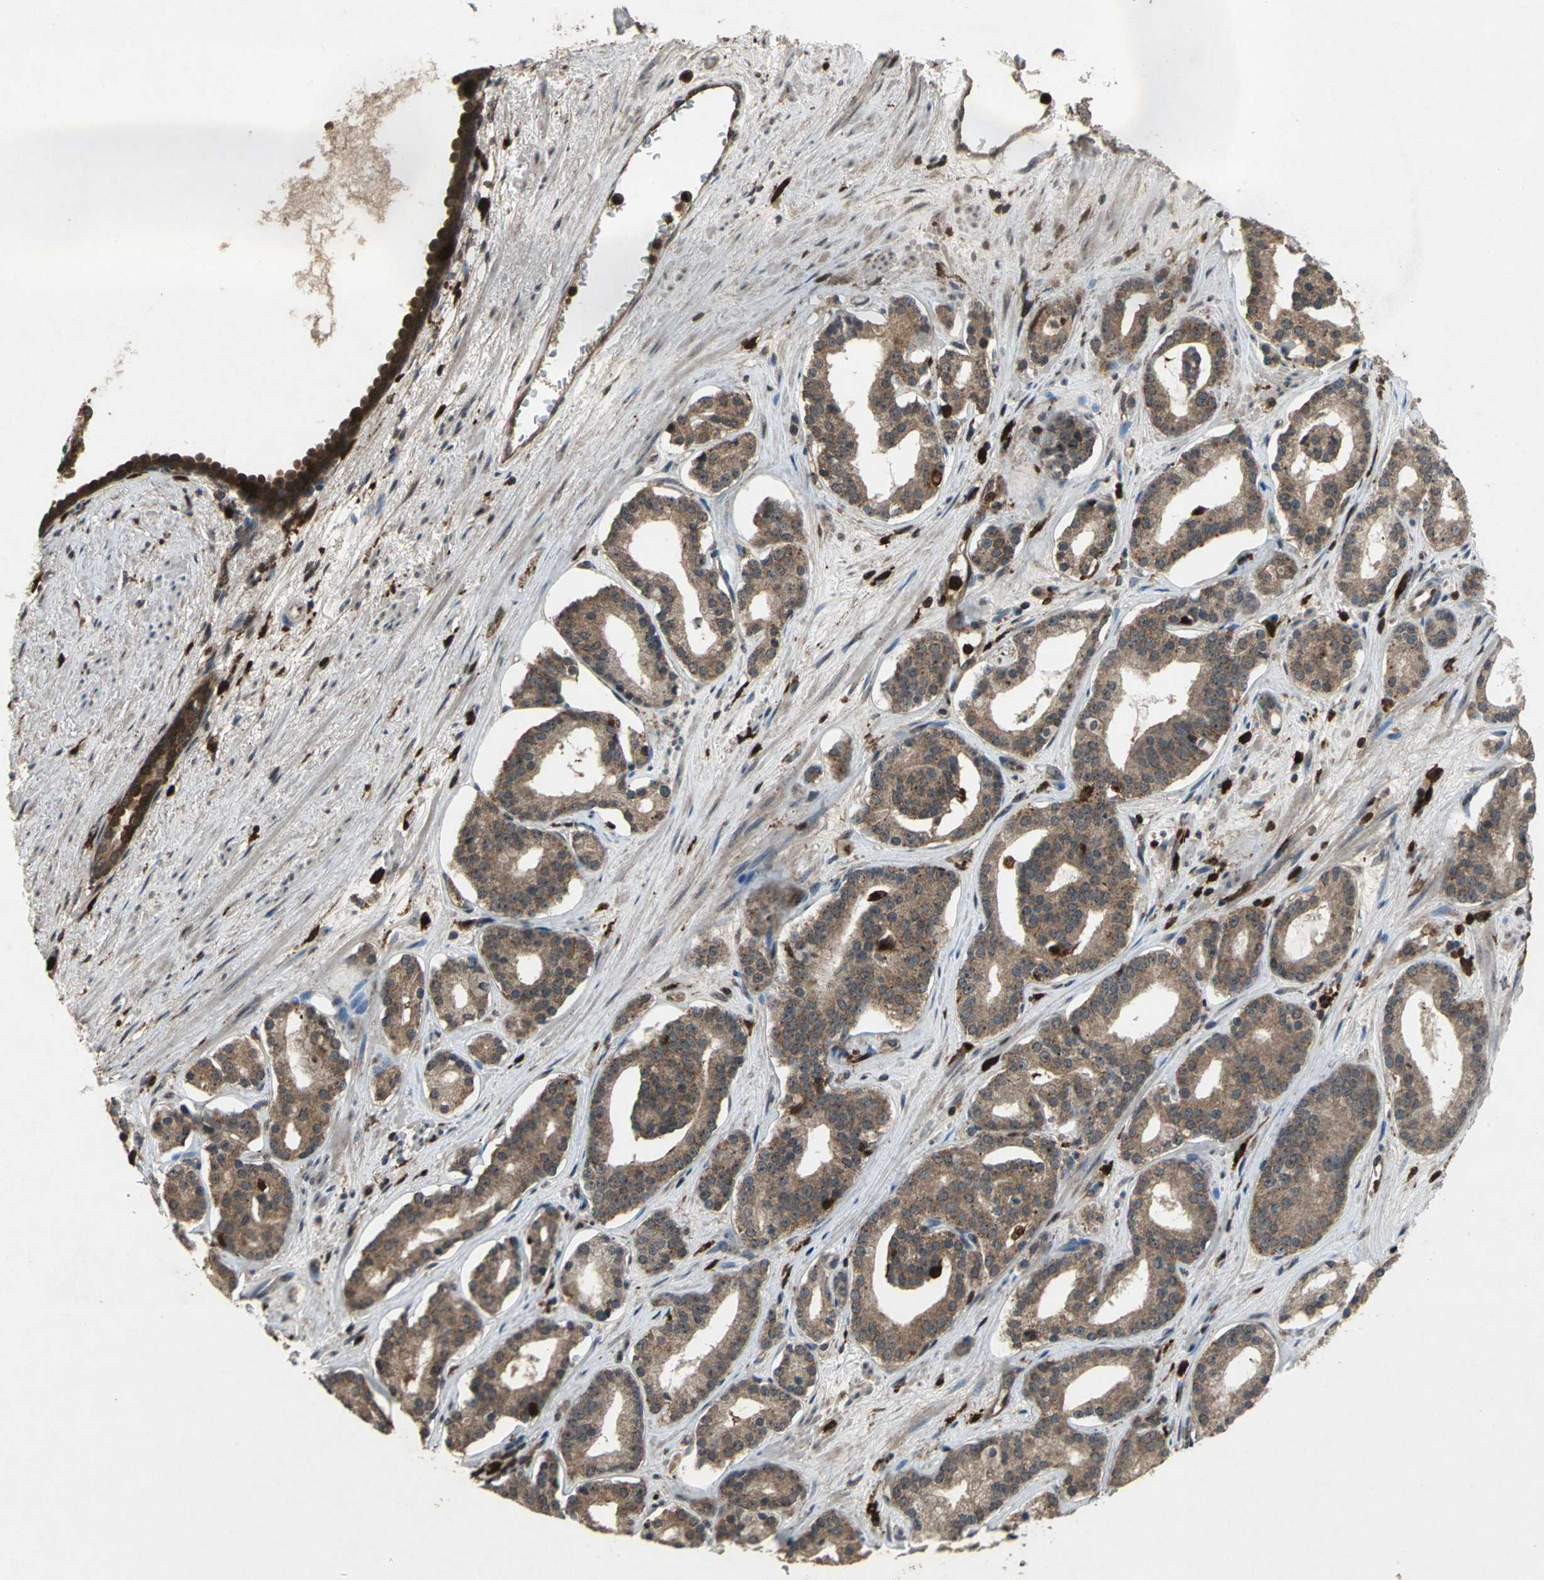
{"staining": {"intensity": "moderate", "quantity": ">75%", "location": "cytoplasmic/membranous"}, "tissue": "prostate cancer", "cell_type": "Tumor cells", "image_type": "cancer", "snomed": [{"axis": "morphology", "description": "Adenocarcinoma, Low grade"}, {"axis": "topography", "description": "Prostate"}], "caption": "Moderate cytoplasmic/membranous protein staining is identified in about >75% of tumor cells in prostate cancer.", "gene": "PYCARD", "patient": {"sex": "male", "age": 63}}